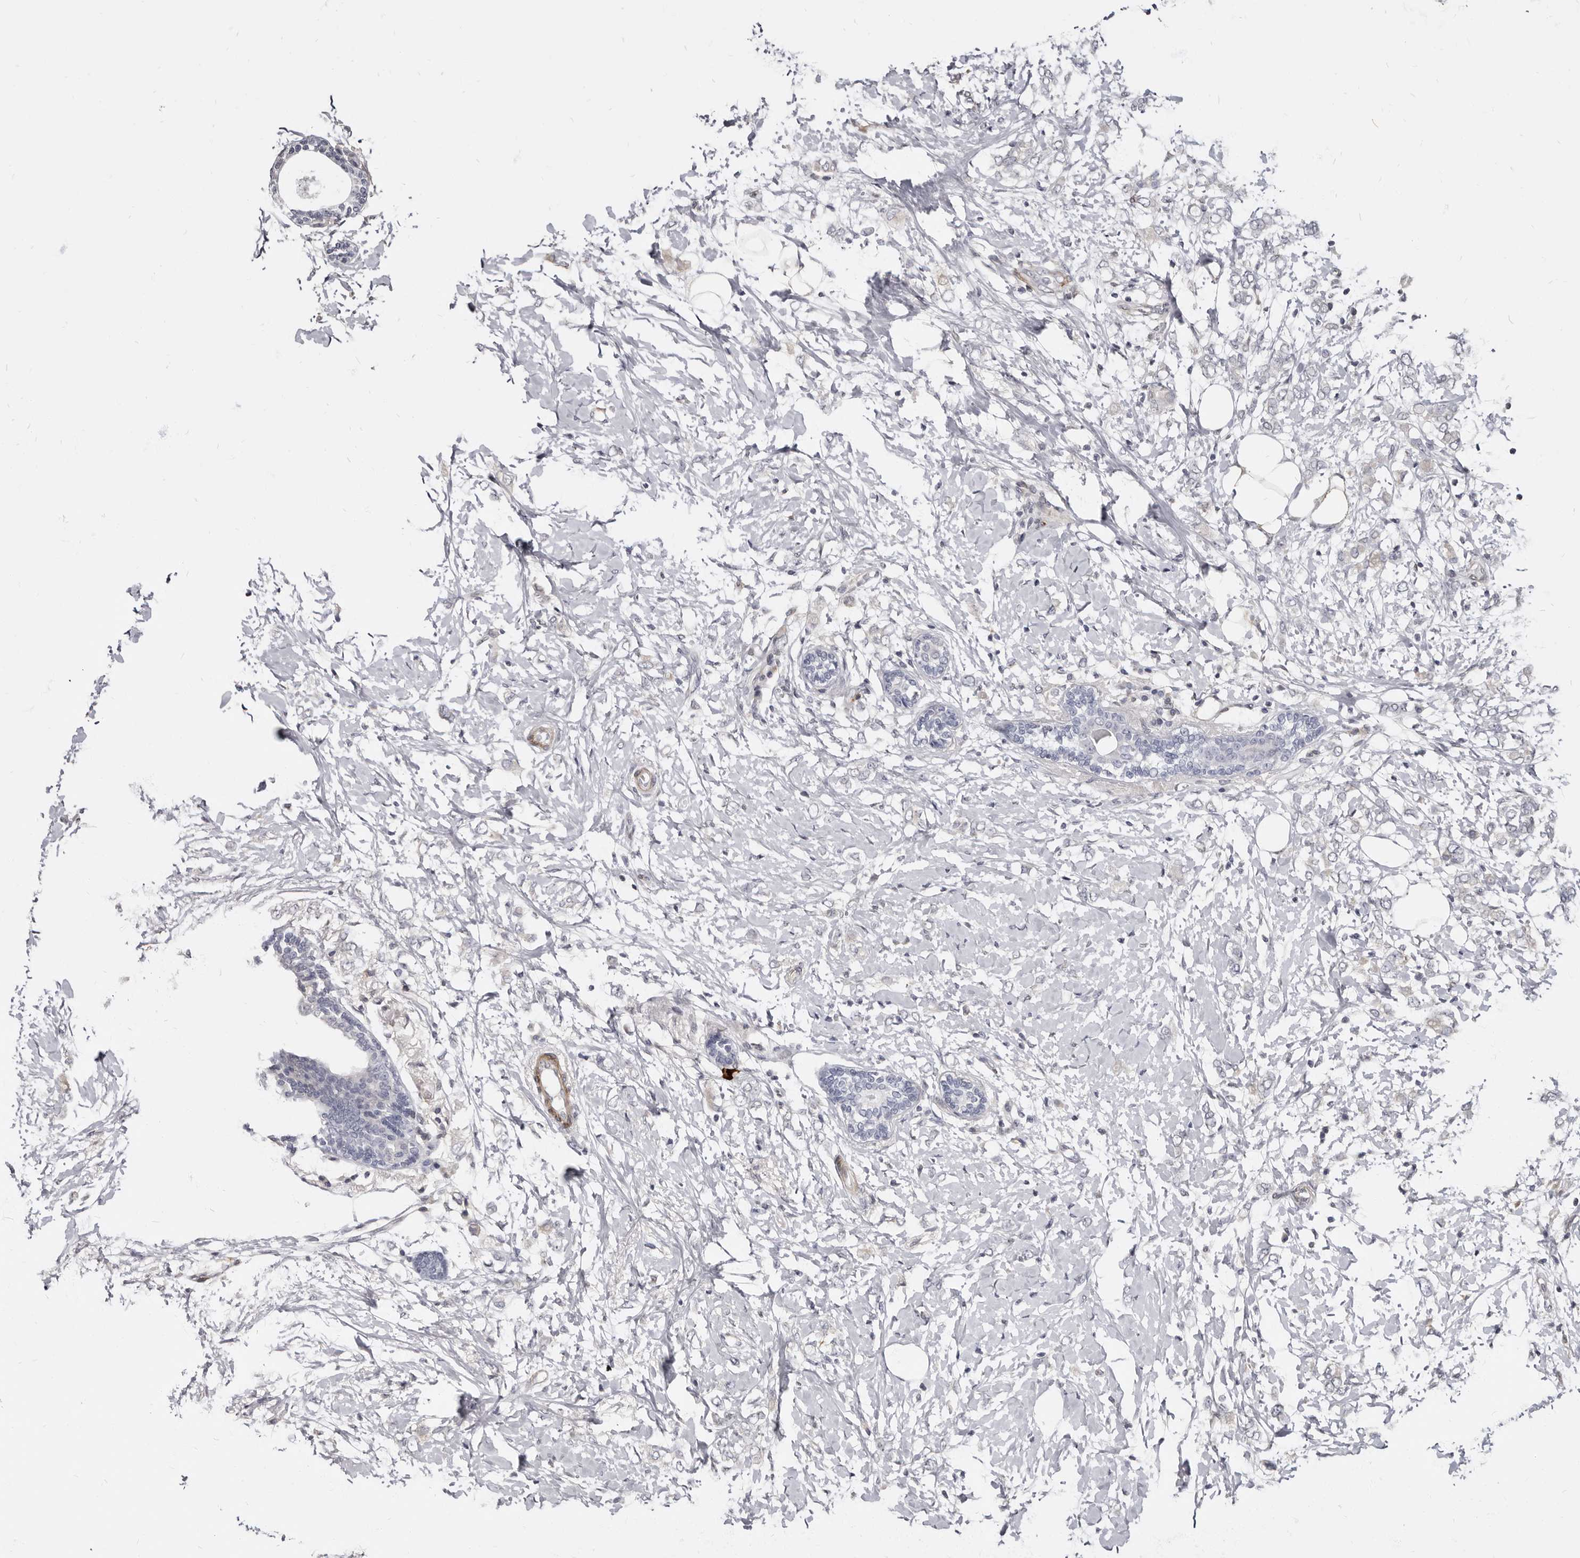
{"staining": {"intensity": "negative", "quantity": "none", "location": "none"}, "tissue": "breast cancer", "cell_type": "Tumor cells", "image_type": "cancer", "snomed": [{"axis": "morphology", "description": "Normal tissue, NOS"}, {"axis": "morphology", "description": "Lobular carcinoma"}, {"axis": "topography", "description": "Breast"}], "caption": "DAB immunohistochemical staining of lobular carcinoma (breast) reveals no significant expression in tumor cells.", "gene": "MRGPRF", "patient": {"sex": "female", "age": 47}}